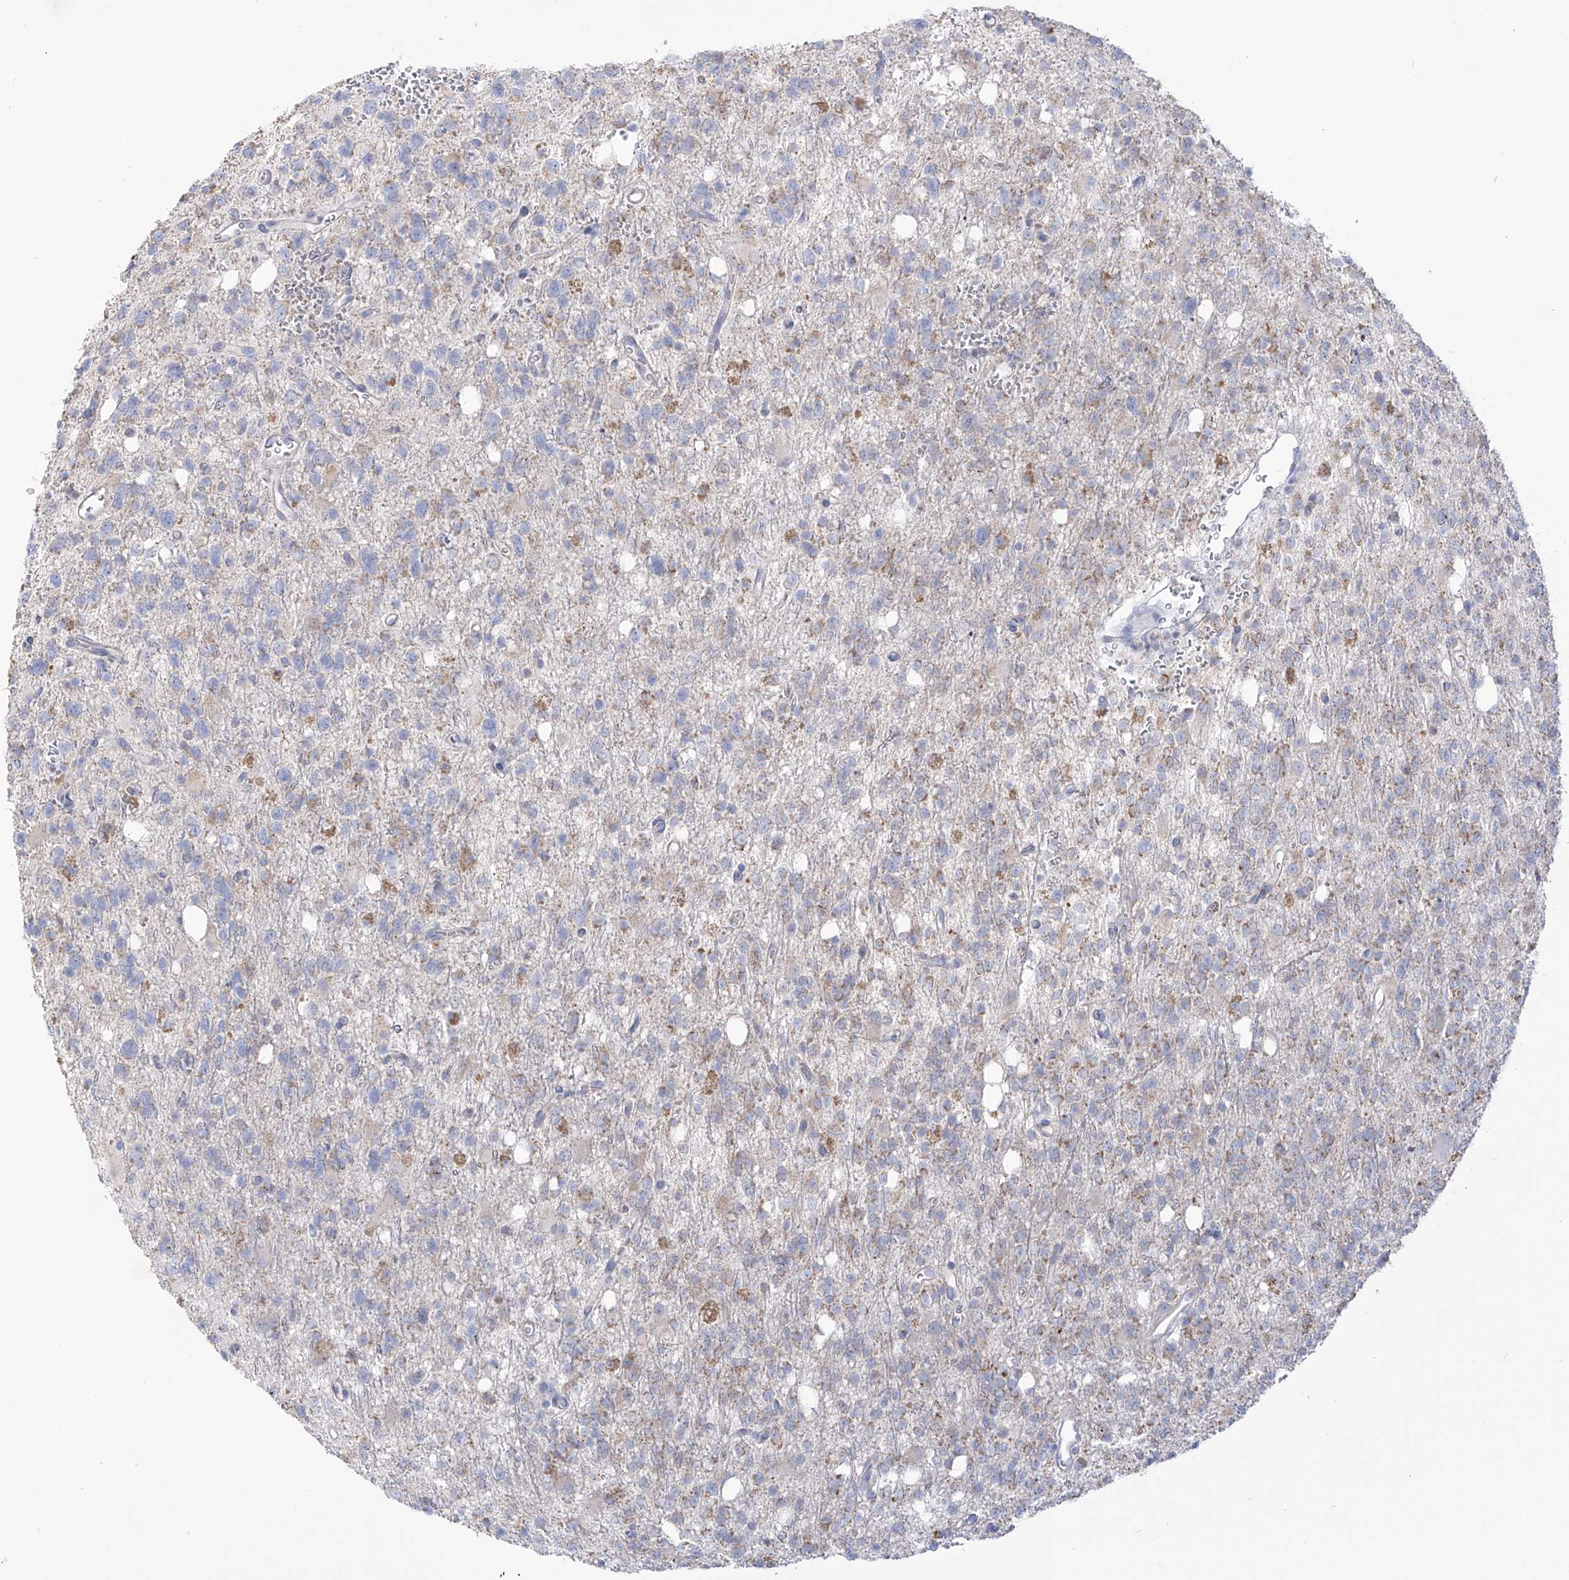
{"staining": {"intensity": "weak", "quantity": "25%-75%", "location": "cytoplasmic/membranous"}, "tissue": "glioma", "cell_type": "Tumor cells", "image_type": "cancer", "snomed": [{"axis": "morphology", "description": "Glioma, malignant, High grade"}, {"axis": "topography", "description": "Brain"}], "caption": "Glioma was stained to show a protein in brown. There is low levels of weak cytoplasmic/membranous expression in about 25%-75% of tumor cells. The staining is performed using DAB (3,3'-diaminobenzidine) brown chromogen to label protein expression. The nuclei are counter-stained blue using hematoxylin.", "gene": "RCHY1", "patient": {"sex": "female", "age": 62}}